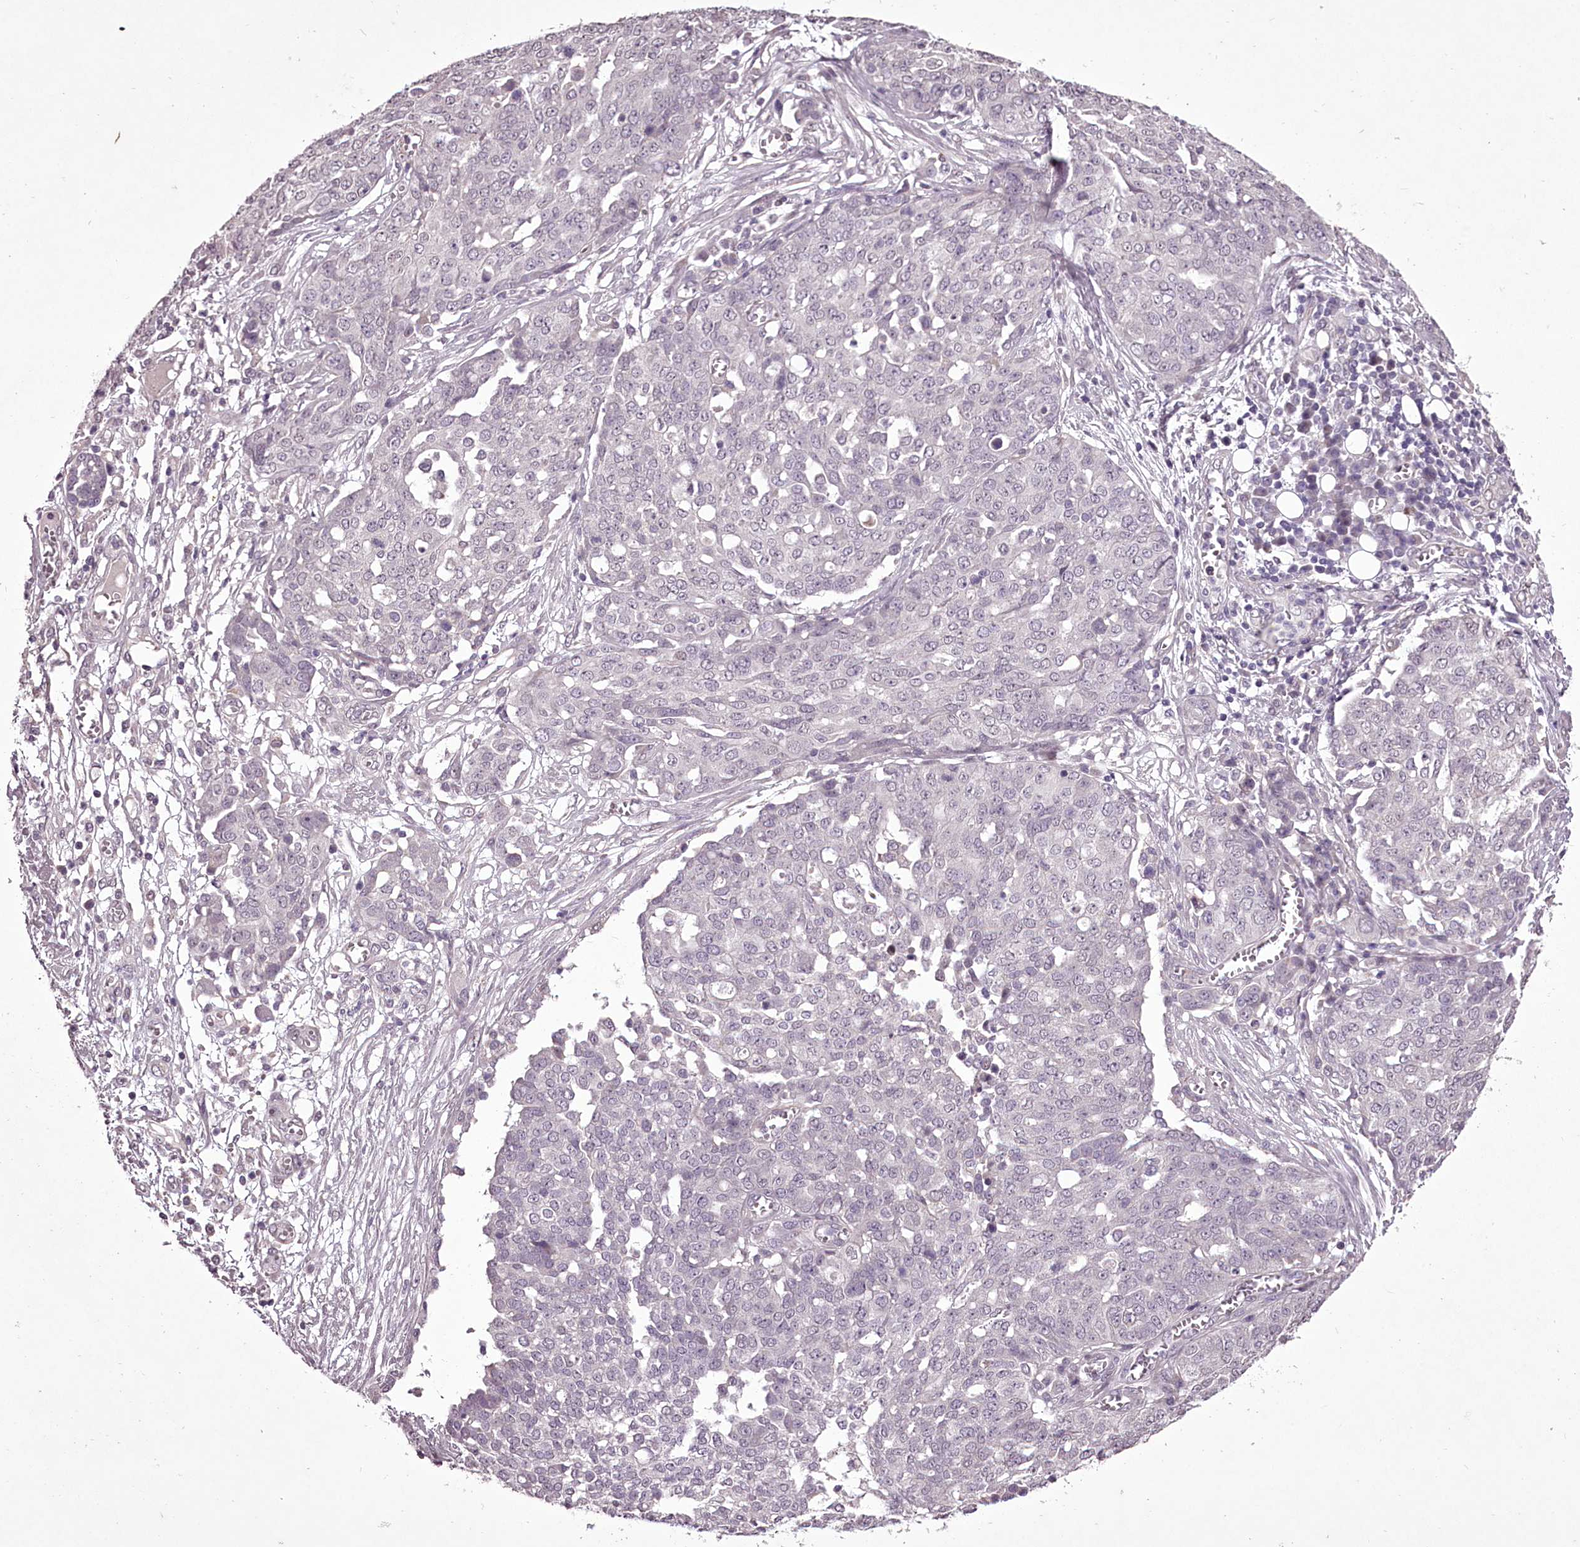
{"staining": {"intensity": "negative", "quantity": "none", "location": "none"}, "tissue": "ovarian cancer", "cell_type": "Tumor cells", "image_type": "cancer", "snomed": [{"axis": "morphology", "description": "Cystadenocarcinoma, serous, NOS"}, {"axis": "topography", "description": "Soft tissue"}, {"axis": "topography", "description": "Ovary"}], "caption": "Photomicrograph shows no protein expression in tumor cells of serous cystadenocarcinoma (ovarian) tissue.", "gene": "C1orf56", "patient": {"sex": "female", "age": 57}}